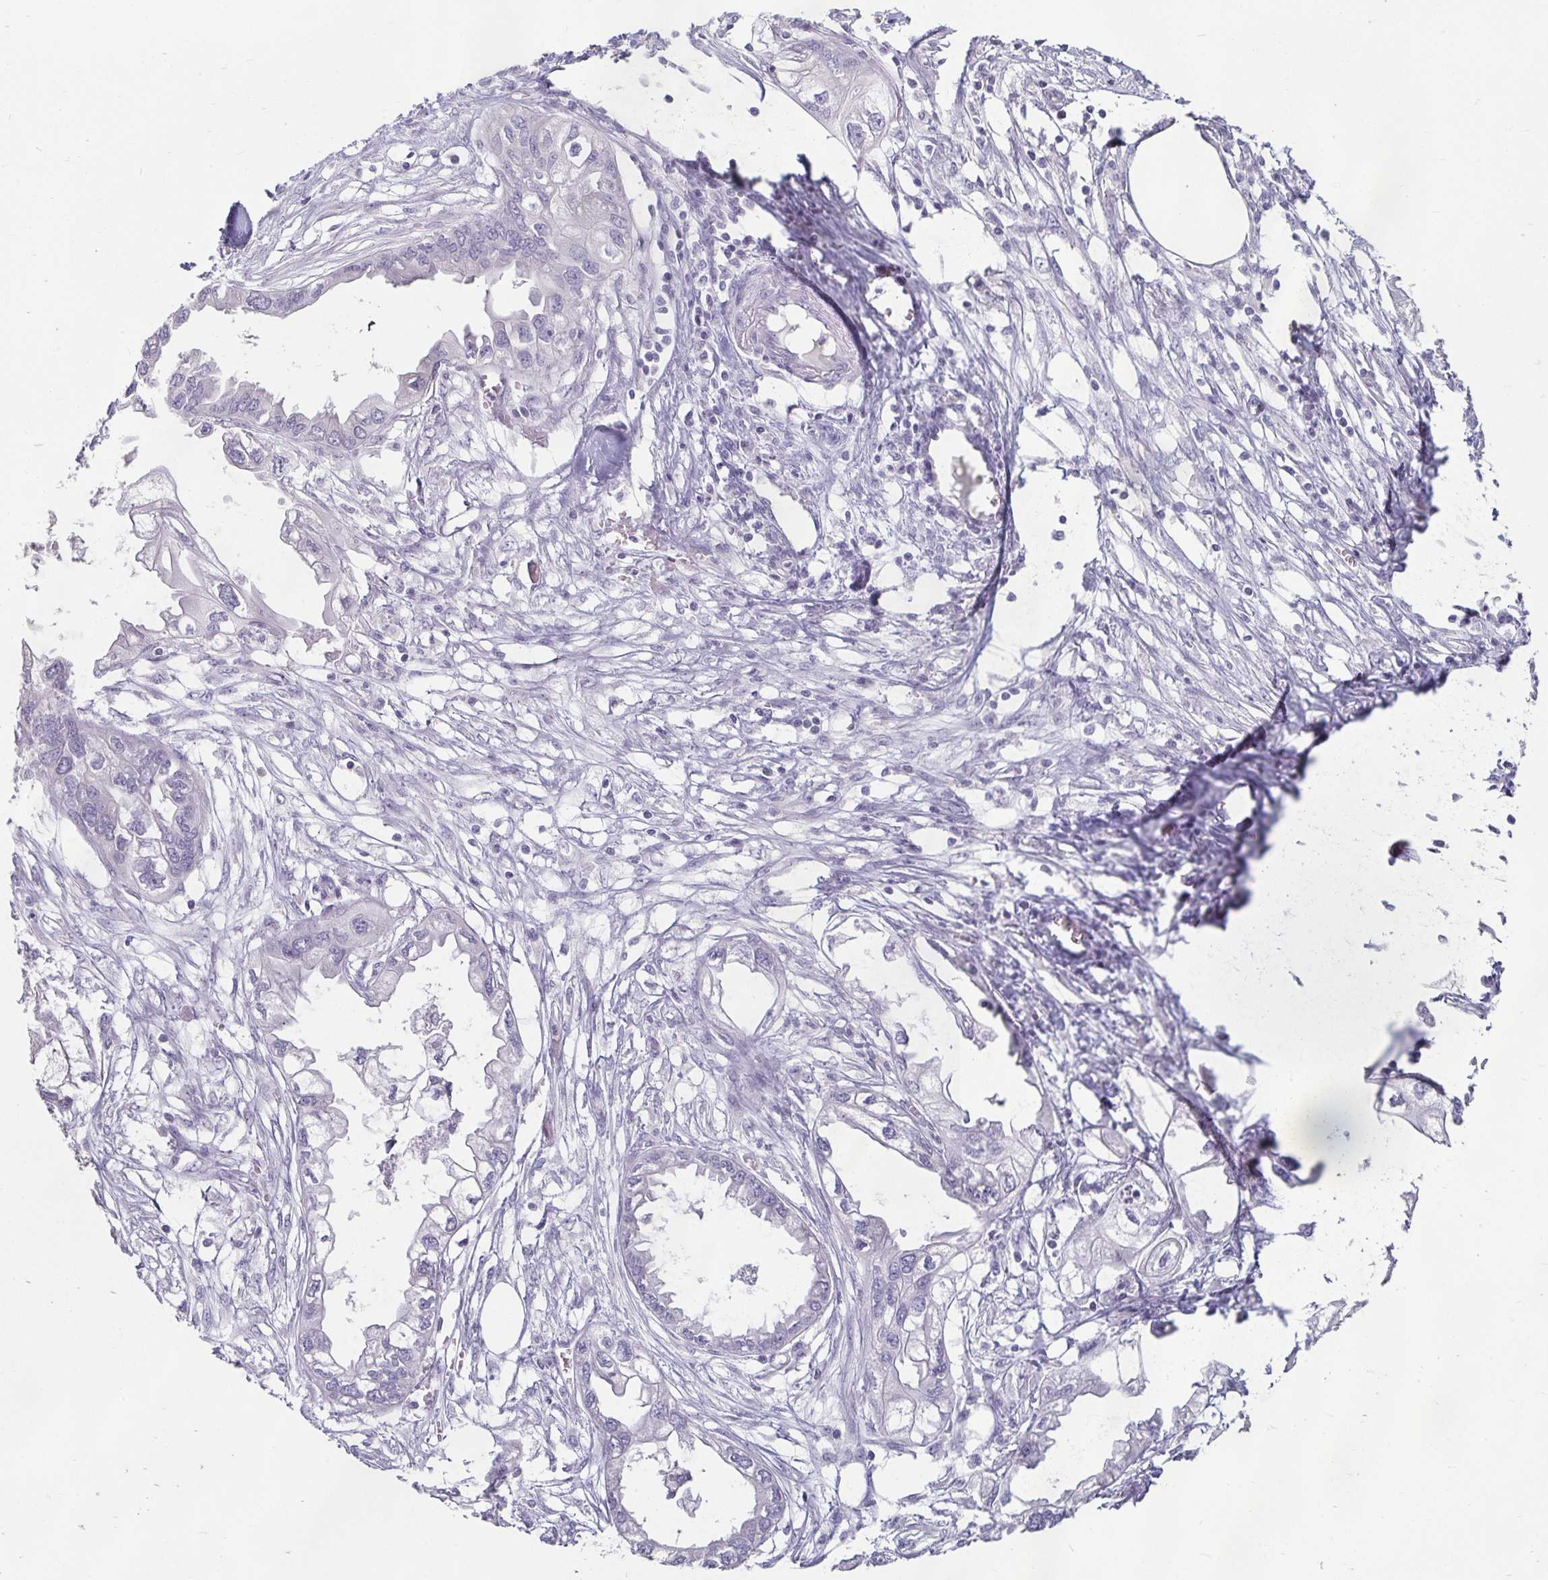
{"staining": {"intensity": "negative", "quantity": "none", "location": "none"}, "tissue": "endometrial cancer", "cell_type": "Tumor cells", "image_type": "cancer", "snomed": [{"axis": "morphology", "description": "Adenocarcinoma, NOS"}, {"axis": "morphology", "description": "Adenocarcinoma, metastatic, NOS"}, {"axis": "topography", "description": "Adipose tissue"}, {"axis": "topography", "description": "Endometrium"}], "caption": "This is an immunohistochemistry histopathology image of human endometrial cancer. There is no expression in tumor cells.", "gene": "CR2", "patient": {"sex": "female", "age": 67}}